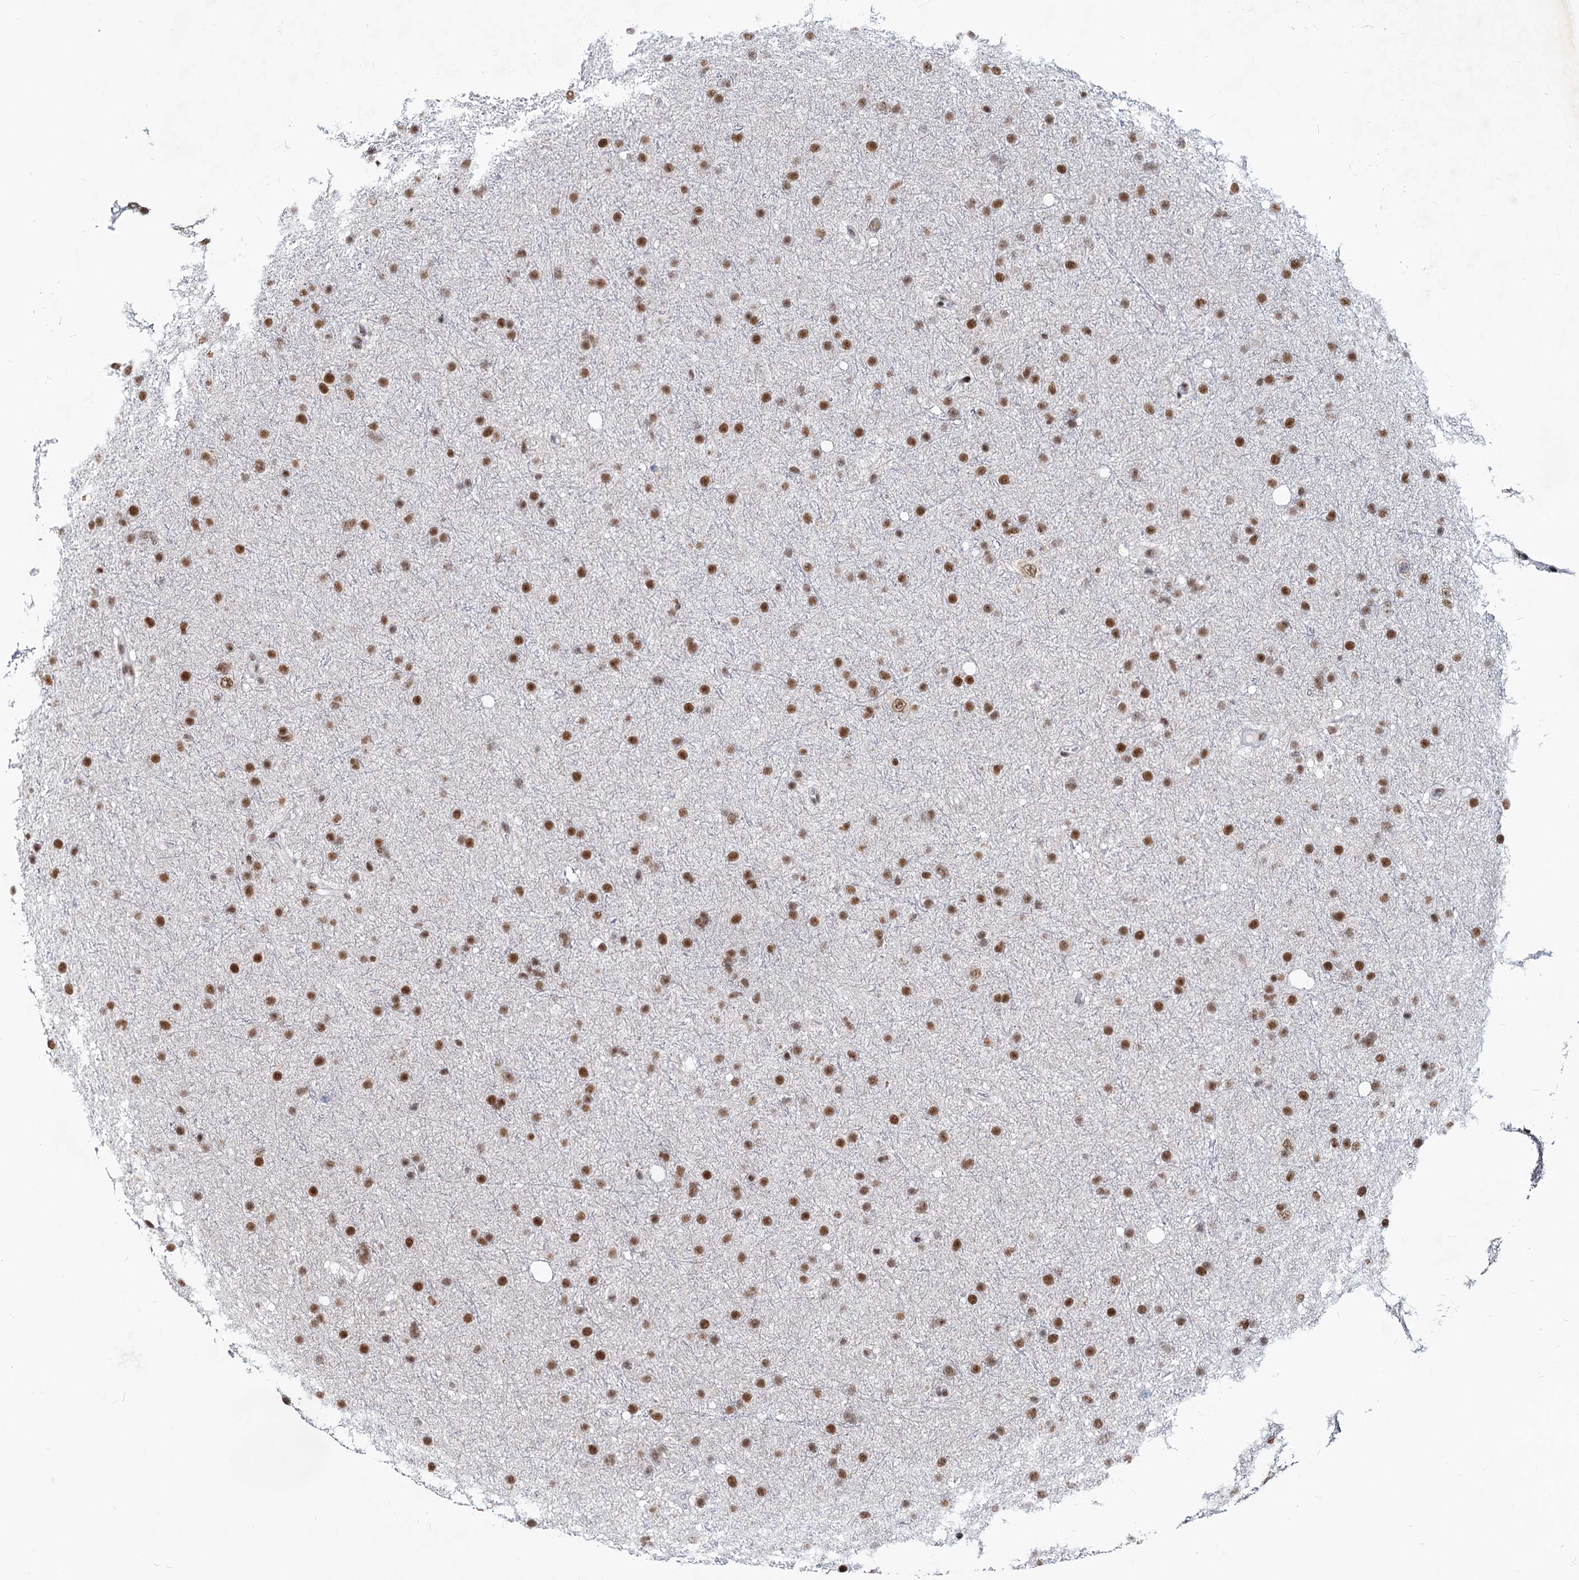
{"staining": {"intensity": "moderate", "quantity": ">75%", "location": "nuclear"}, "tissue": "glioma", "cell_type": "Tumor cells", "image_type": "cancer", "snomed": [{"axis": "morphology", "description": "Glioma, malignant, Low grade"}, {"axis": "topography", "description": "Cerebral cortex"}], "caption": "Moderate nuclear positivity is seen in about >75% of tumor cells in malignant glioma (low-grade).", "gene": "METTL14", "patient": {"sex": "female", "age": 39}}